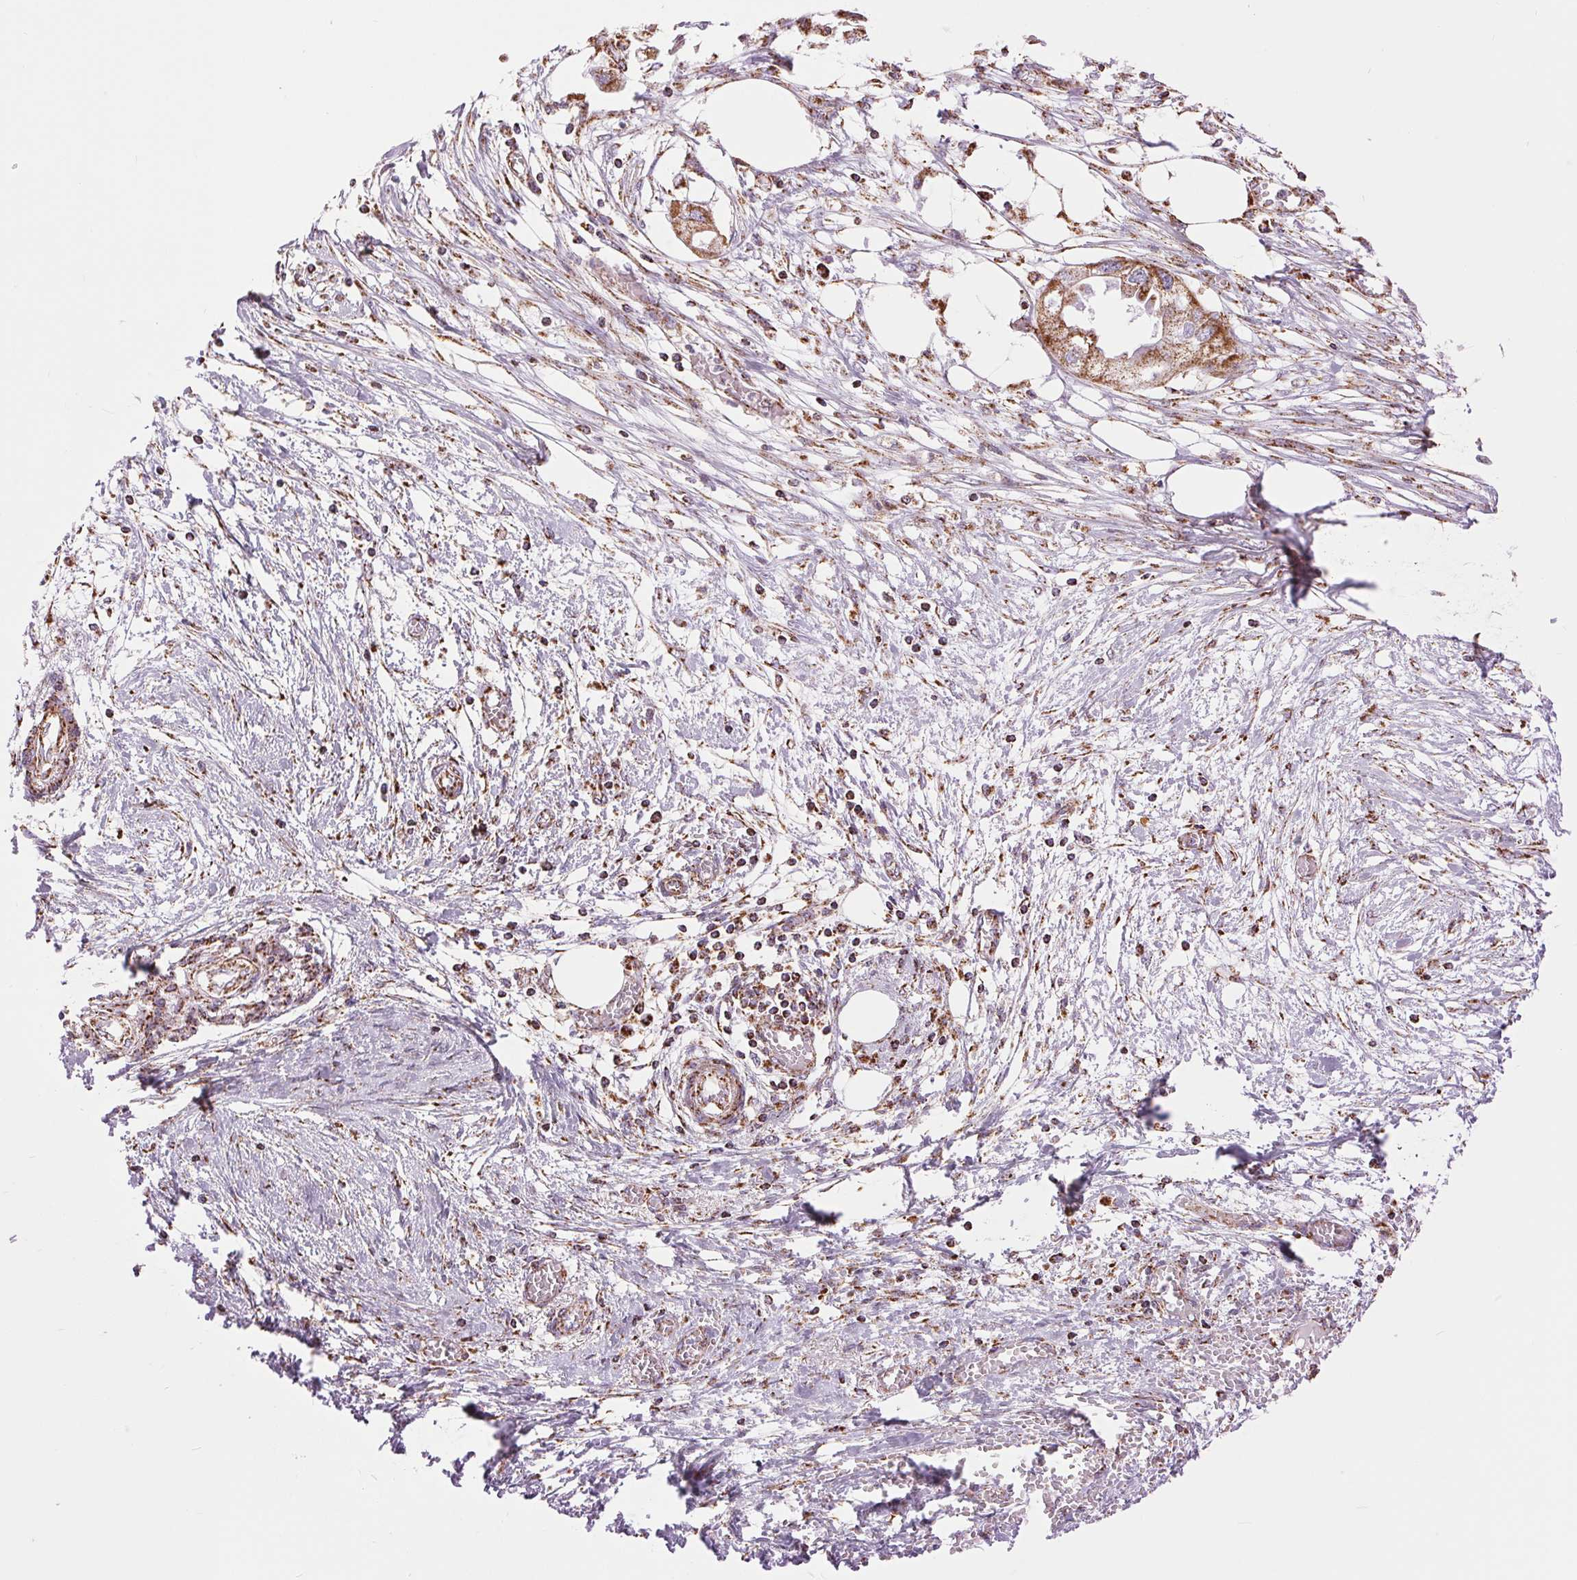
{"staining": {"intensity": "strong", "quantity": ">75%", "location": "cytoplasmic/membranous"}, "tissue": "endometrial cancer", "cell_type": "Tumor cells", "image_type": "cancer", "snomed": [{"axis": "morphology", "description": "Adenocarcinoma, NOS"}, {"axis": "morphology", "description": "Adenocarcinoma, metastatic, NOS"}, {"axis": "topography", "description": "Adipose tissue"}, {"axis": "topography", "description": "Endometrium"}], "caption": "Metastatic adenocarcinoma (endometrial) tissue exhibits strong cytoplasmic/membranous positivity in approximately >75% of tumor cells, visualized by immunohistochemistry.", "gene": "ATP5PB", "patient": {"sex": "female", "age": 67}}